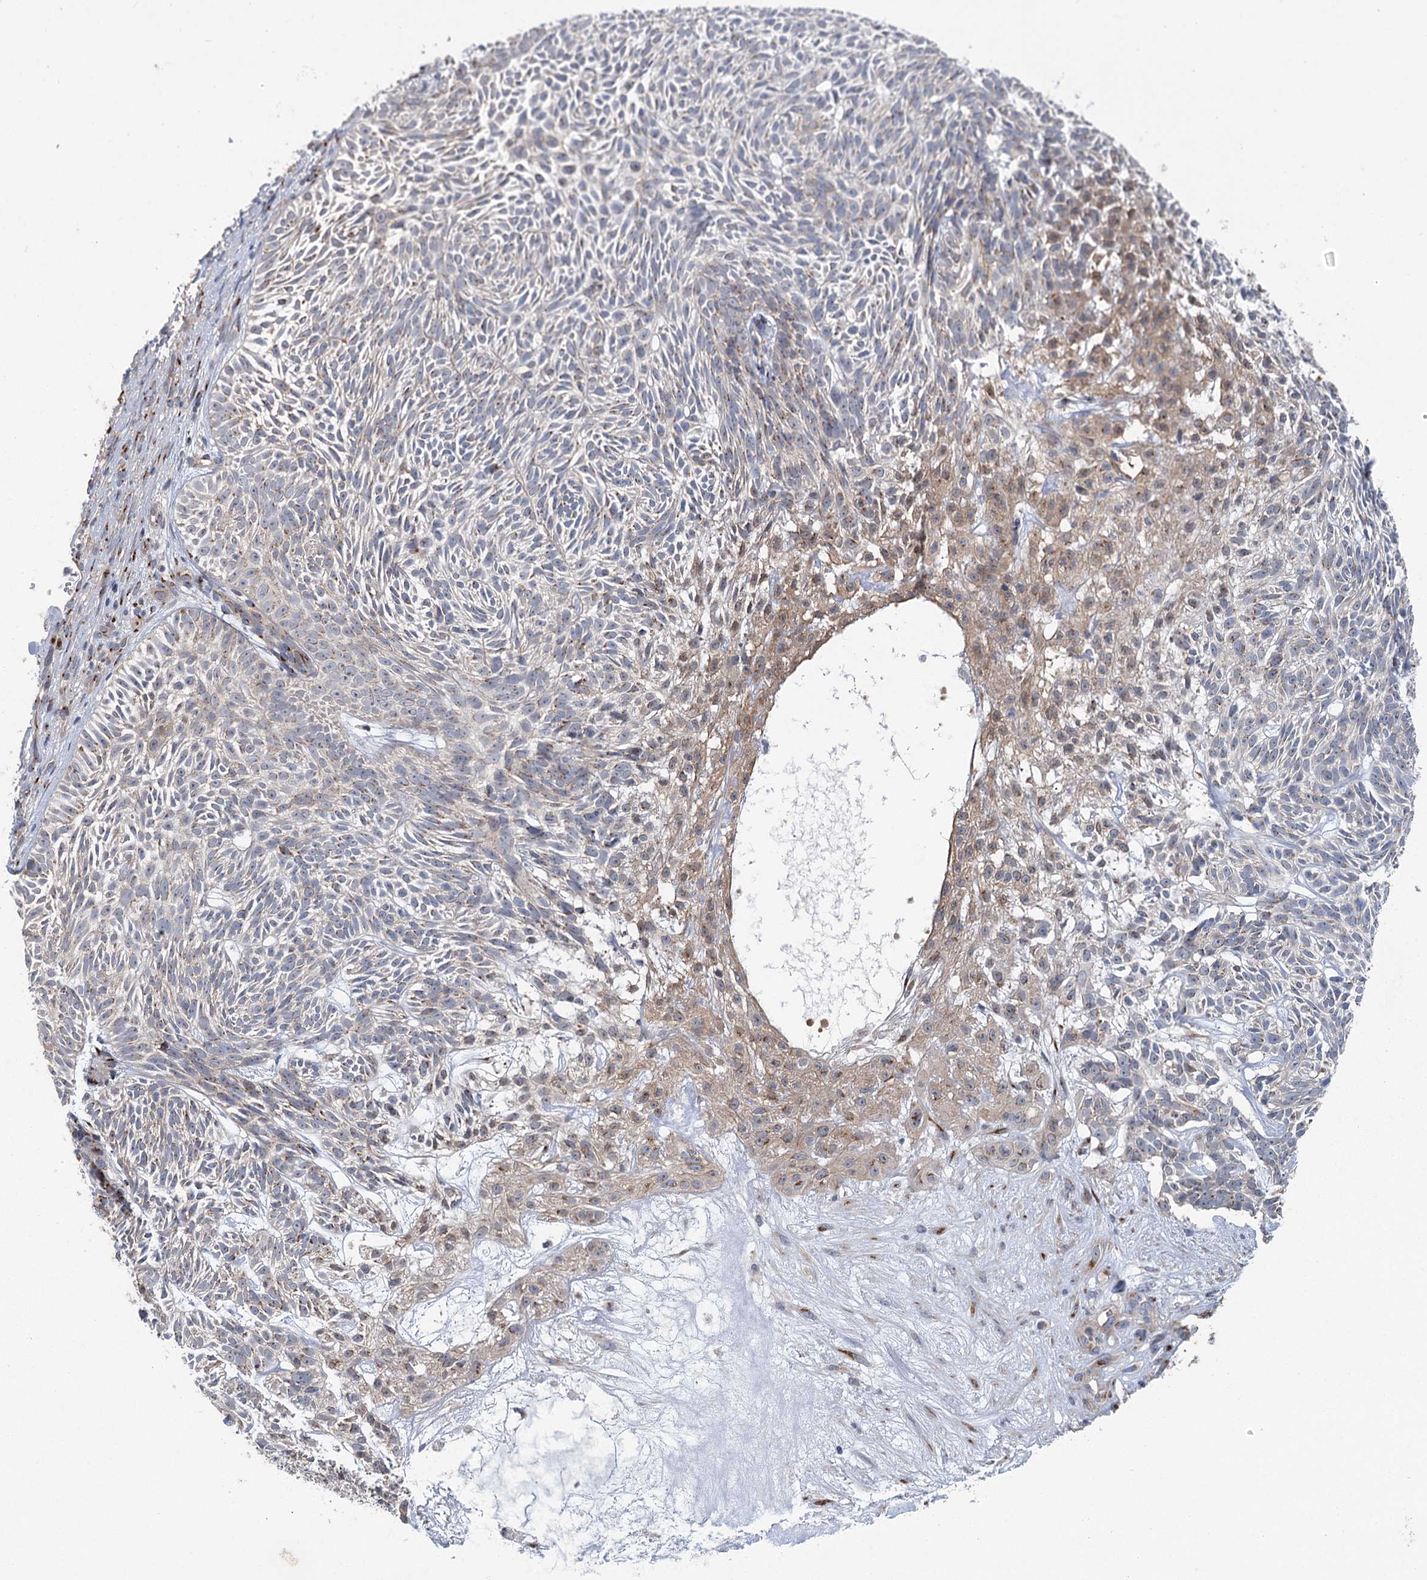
{"staining": {"intensity": "weak", "quantity": "<25%", "location": "cytoplasmic/membranous"}, "tissue": "skin cancer", "cell_type": "Tumor cells", "image_type": "cancer", "snomed": [{"axis": "morphology", "description": "Basal cell carcinoma"}, {"axis": "topography", "description": "Skin"}], "caption": "Immunohistochemistry image of human skin cancer stained for a protein (brown), which displays no staining in tumor cells.", "gene": "ITIH5", "patient": {"sex": "male", "age": 75}}